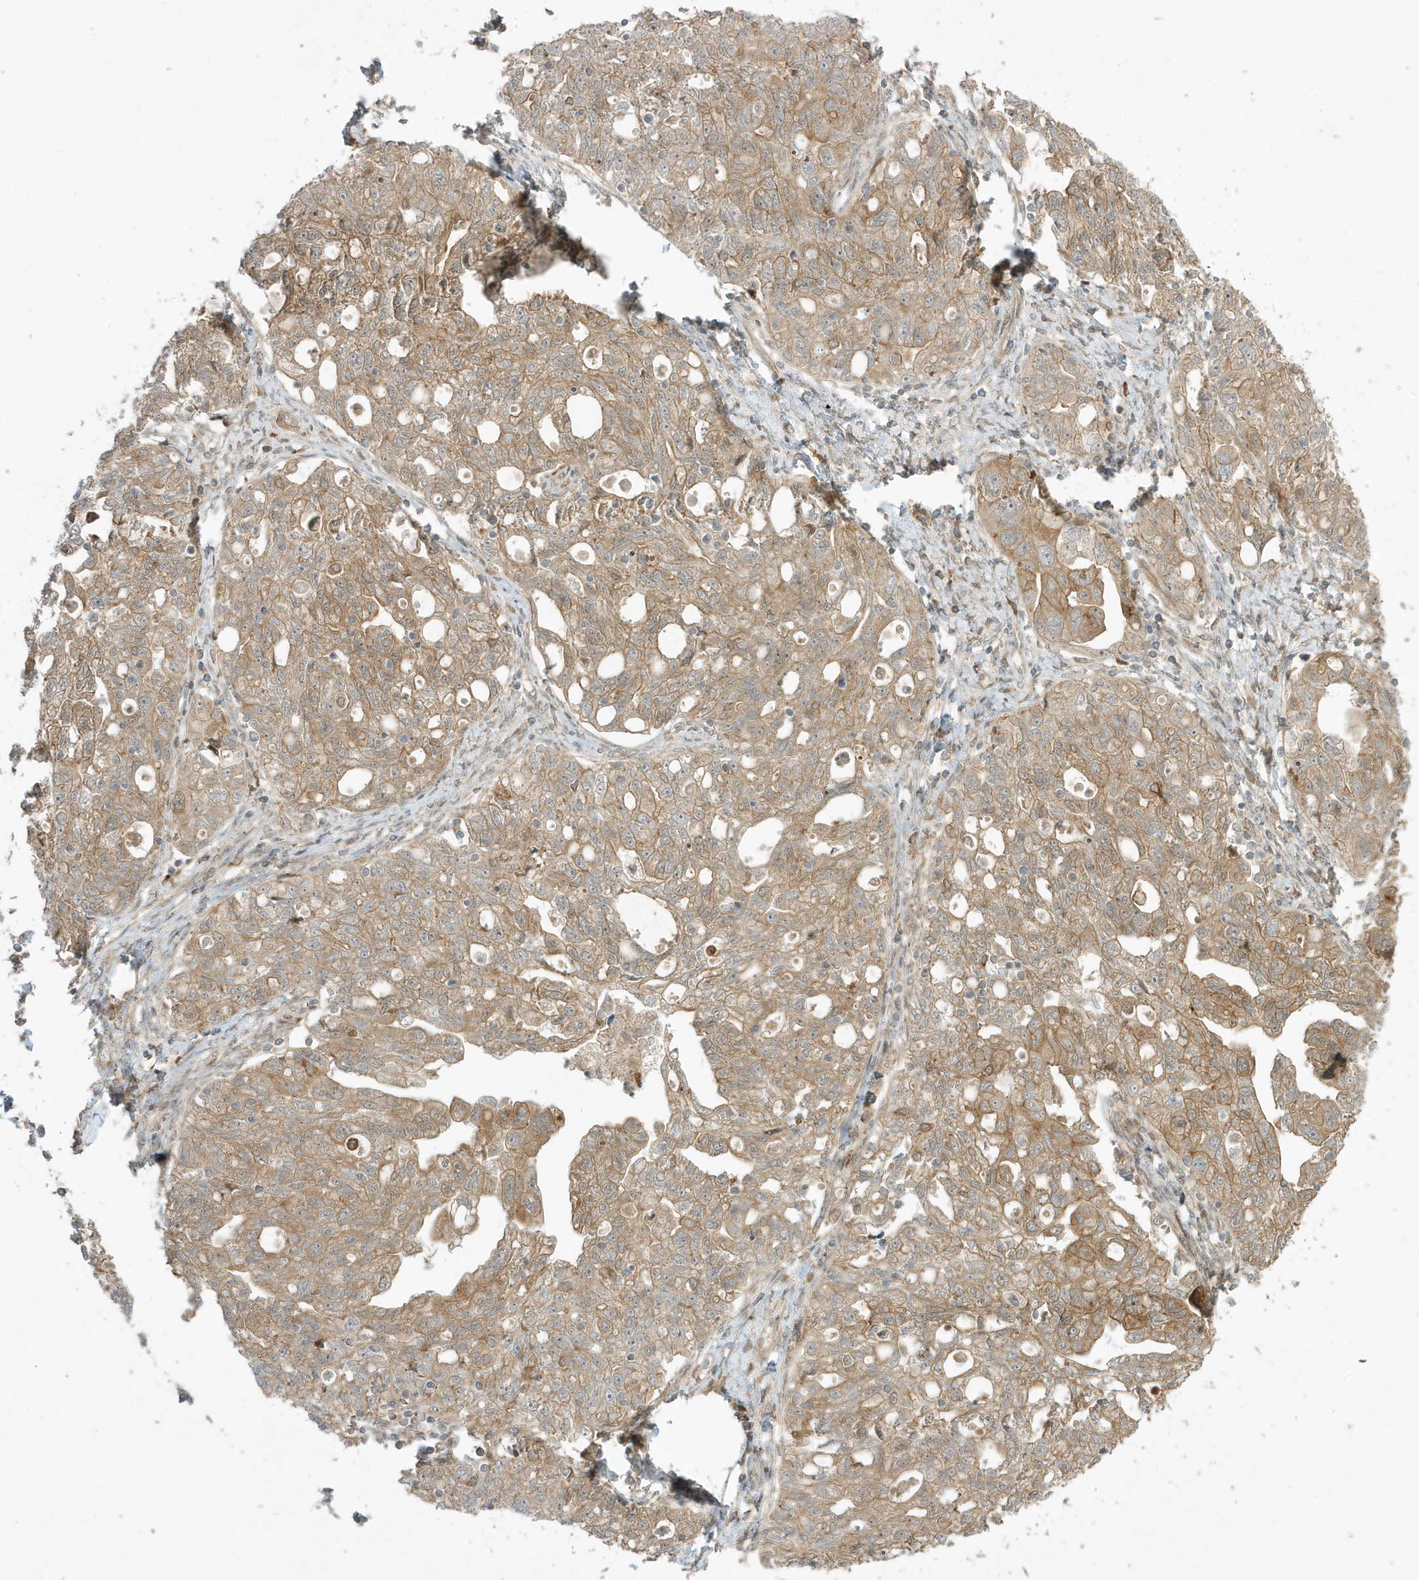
{"staining": {"intensity": "moderate", "quantity": ">75%", "location": "cytoplasmic/membranous"}, "tissue": "ovarian cancer", "cell_type": "Tumor cells", "image_type": "cancer", "snomed": [{"axis": "morphology", "description": "Carcinoma, NOS"}, {"axis": "morphology", "description": "Cystadenocarcinoma, serous, NOS"}, {"axis": "topography", "description": "Ovary"}], "caption": "Protein positivity by IHC demonstrates moderate cytoplasmic/membranous expression in about >75% of tumor cells in carcinoma (ovarian). The staining was performed using DAB, with brown indicating positive protein expression. Nuclei are stained blue with hematoxylin.", "gene": "SCARF2", "patient": {"sex": "female", "age": 69}}